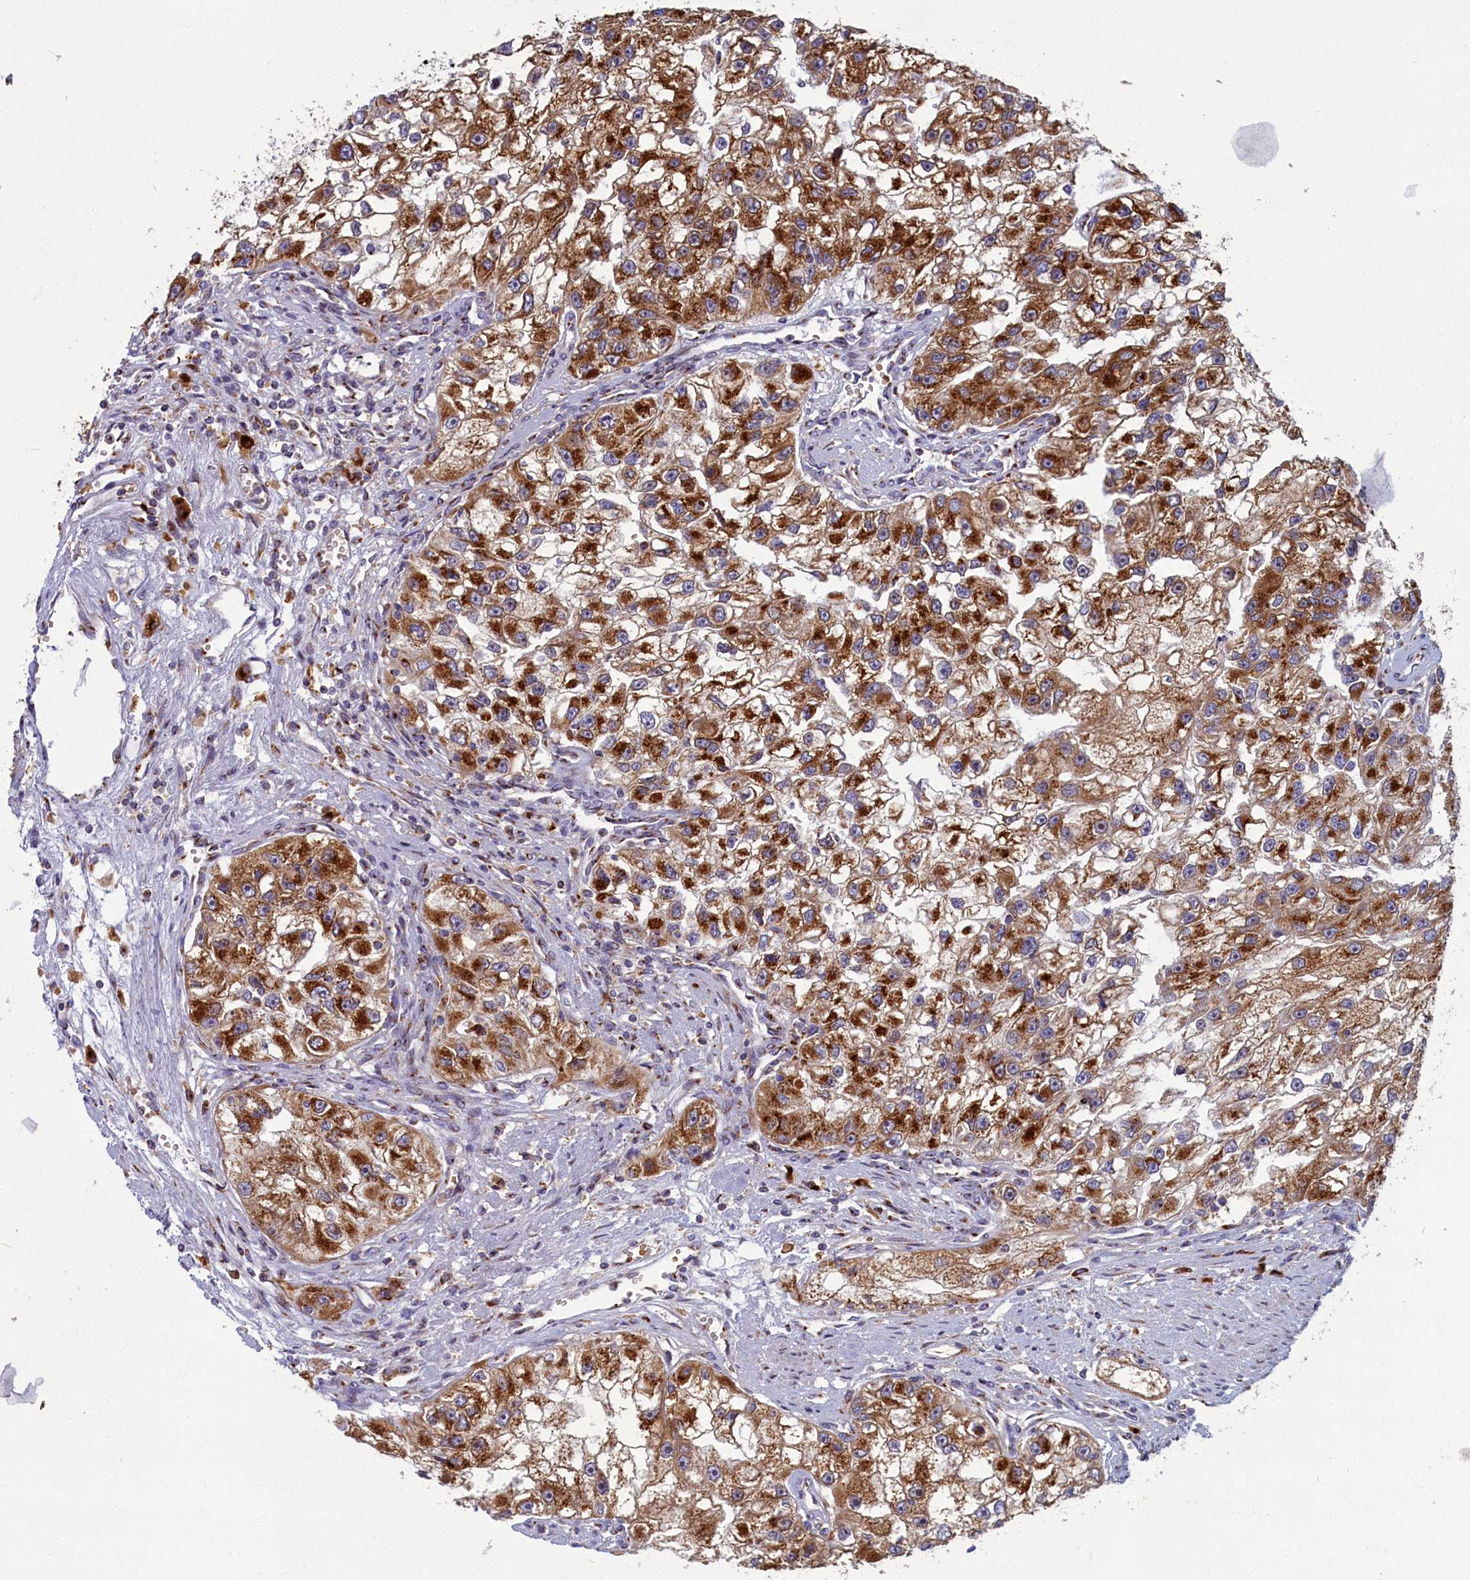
{"staining": {"intensity": "strong", "quantity": ">75%", "location": "cytoplasmic/membranous"}, "tissue": "renal cancer", "cell_type": "Tumor cells", "image_type": "cancer", "snomed": [{"axis": "morphology", "description": "Adenocarcinoma, NOS"}, {"axis": "topography", "description": "Kidney"}], "caption": "Immunohistochemistry (IHC) histopathology image of neoplastic tissue: renal adenocarcinoma stained using immunohistochemistry displays high levels of strong protein expression localized specifically in the cytoplasmic/membranous of tumor cells, appearing as a cytoplasmic/membranous brown color.", "gene": "BLVRB", "patient": {"sex": "male", "age": 63}}